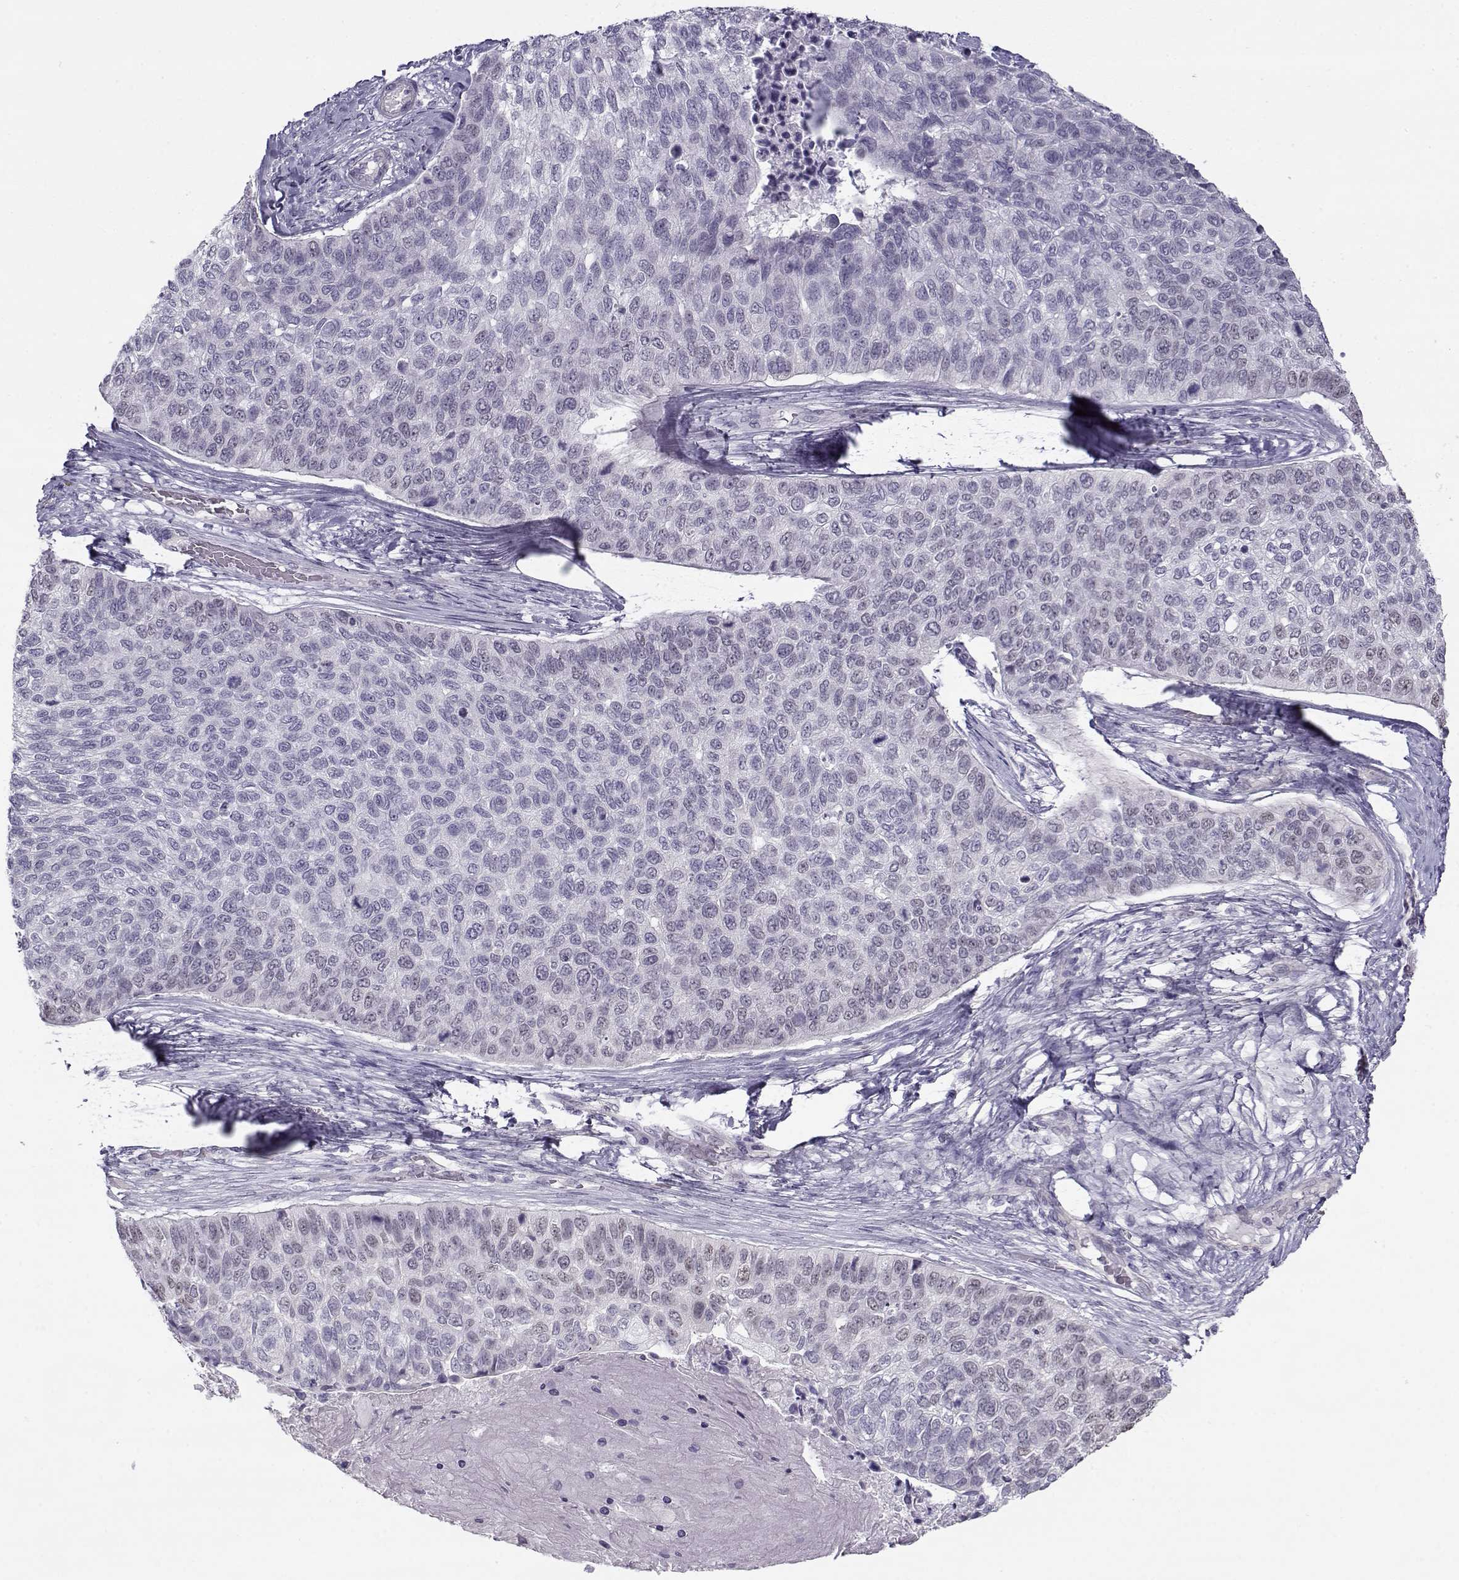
{"staining": {"intensity": "negative", "quantity": "none", "location": "none"}, "tissue": "lung cancer", "cell_type": "Tumor cells", "image_type": "cancer", "snomed": [{"axis": "morphology", "description": "Squamous cell carcinoma, NOS"}, {"axis": "topography", "description": "Lung"}], "caption": "Protein analysis of lung squamous cell carcinoma reveals no significant expression in tumor cells.", "gene": "TEX55", "patient": {"sex": "male", "age": 69}}